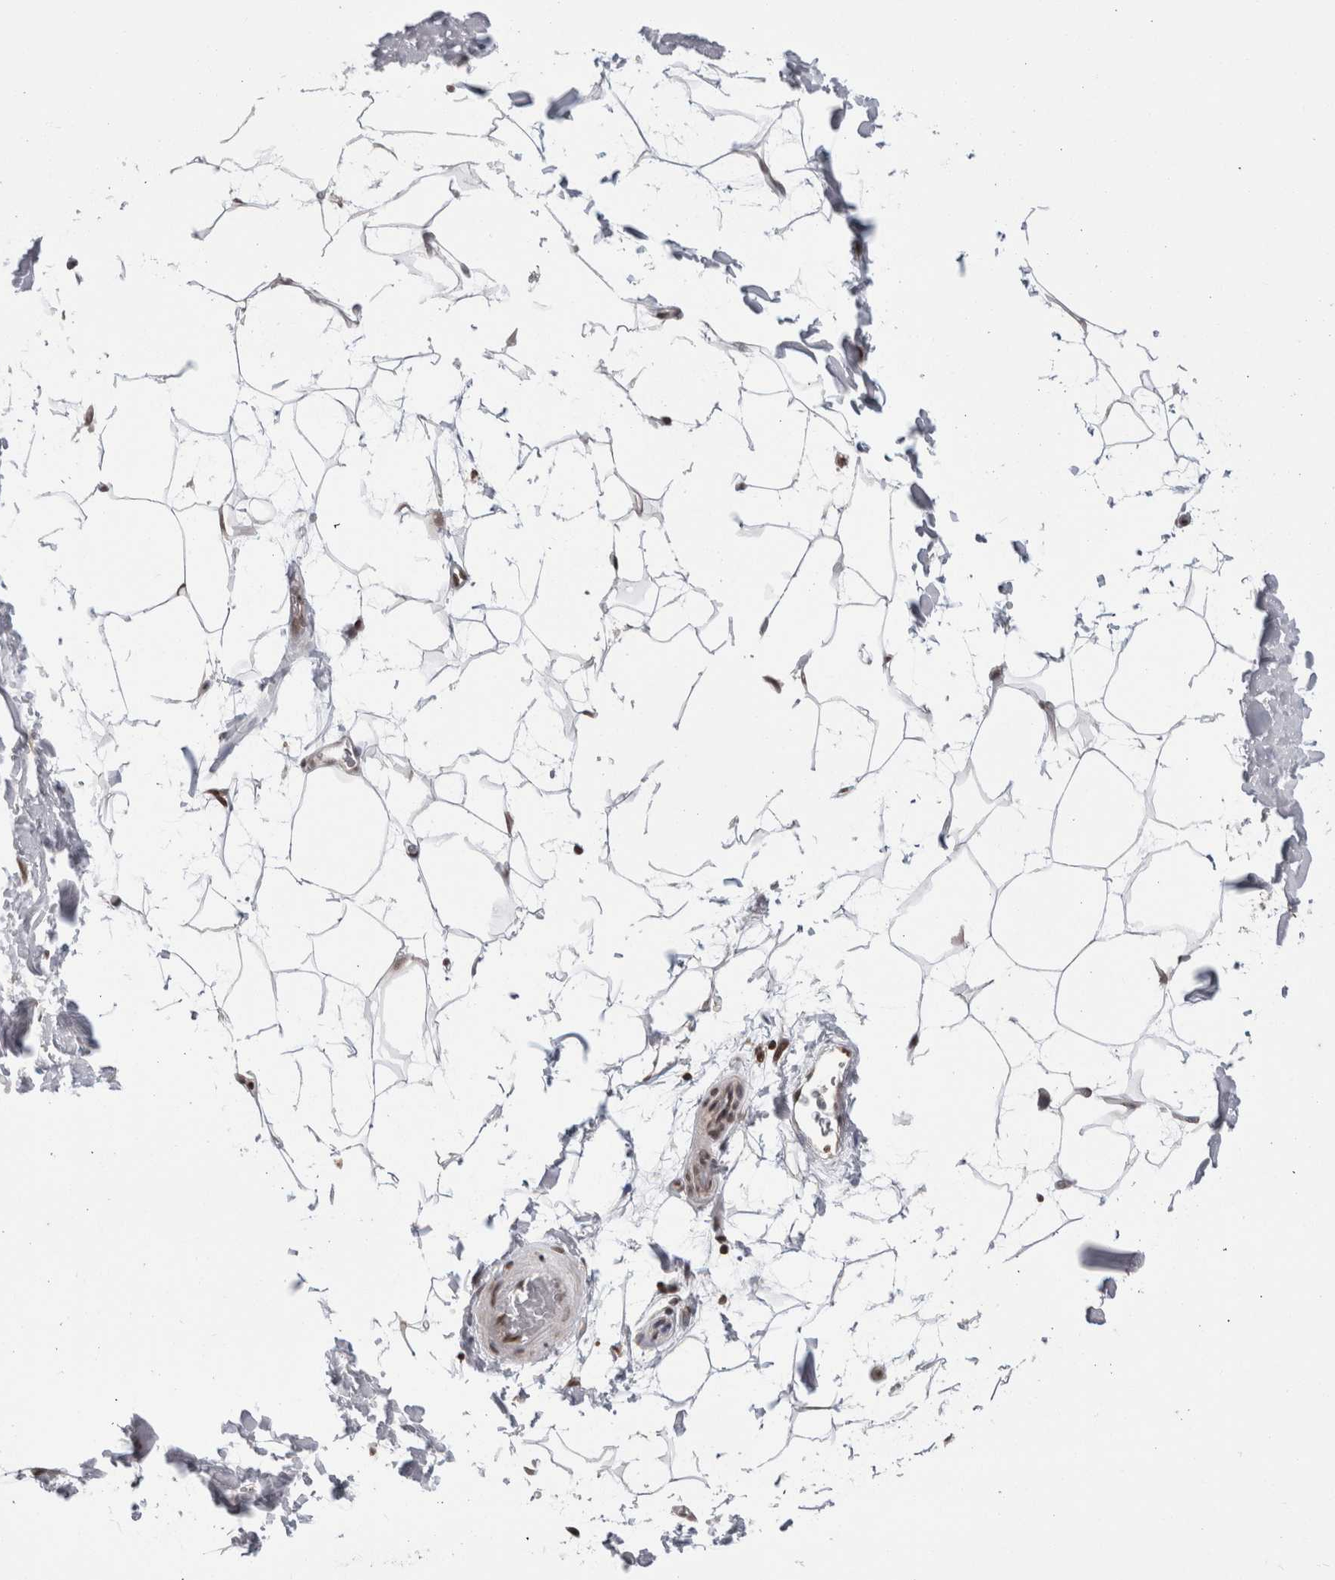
{"staining": {"intensity": "moderate", "quantity": ">75%", "location": "nuclear"}, "tissue": "adipose tissue", "cell_type": "Adipocytes", "image_type": "normal", "snomed": [{"axis": "morphology", "description": "Normal tissue, NOS"}, {"axis": "topography", "description": "Soft tissue"}], "caption": "IHC of unremarkable adipose tissue exhibits medium levels of moderate nuclear expression in approximately >75% of adipocytes.", "gene": "ZBTB11", "patient": {"sex": "male", "age": 72}}